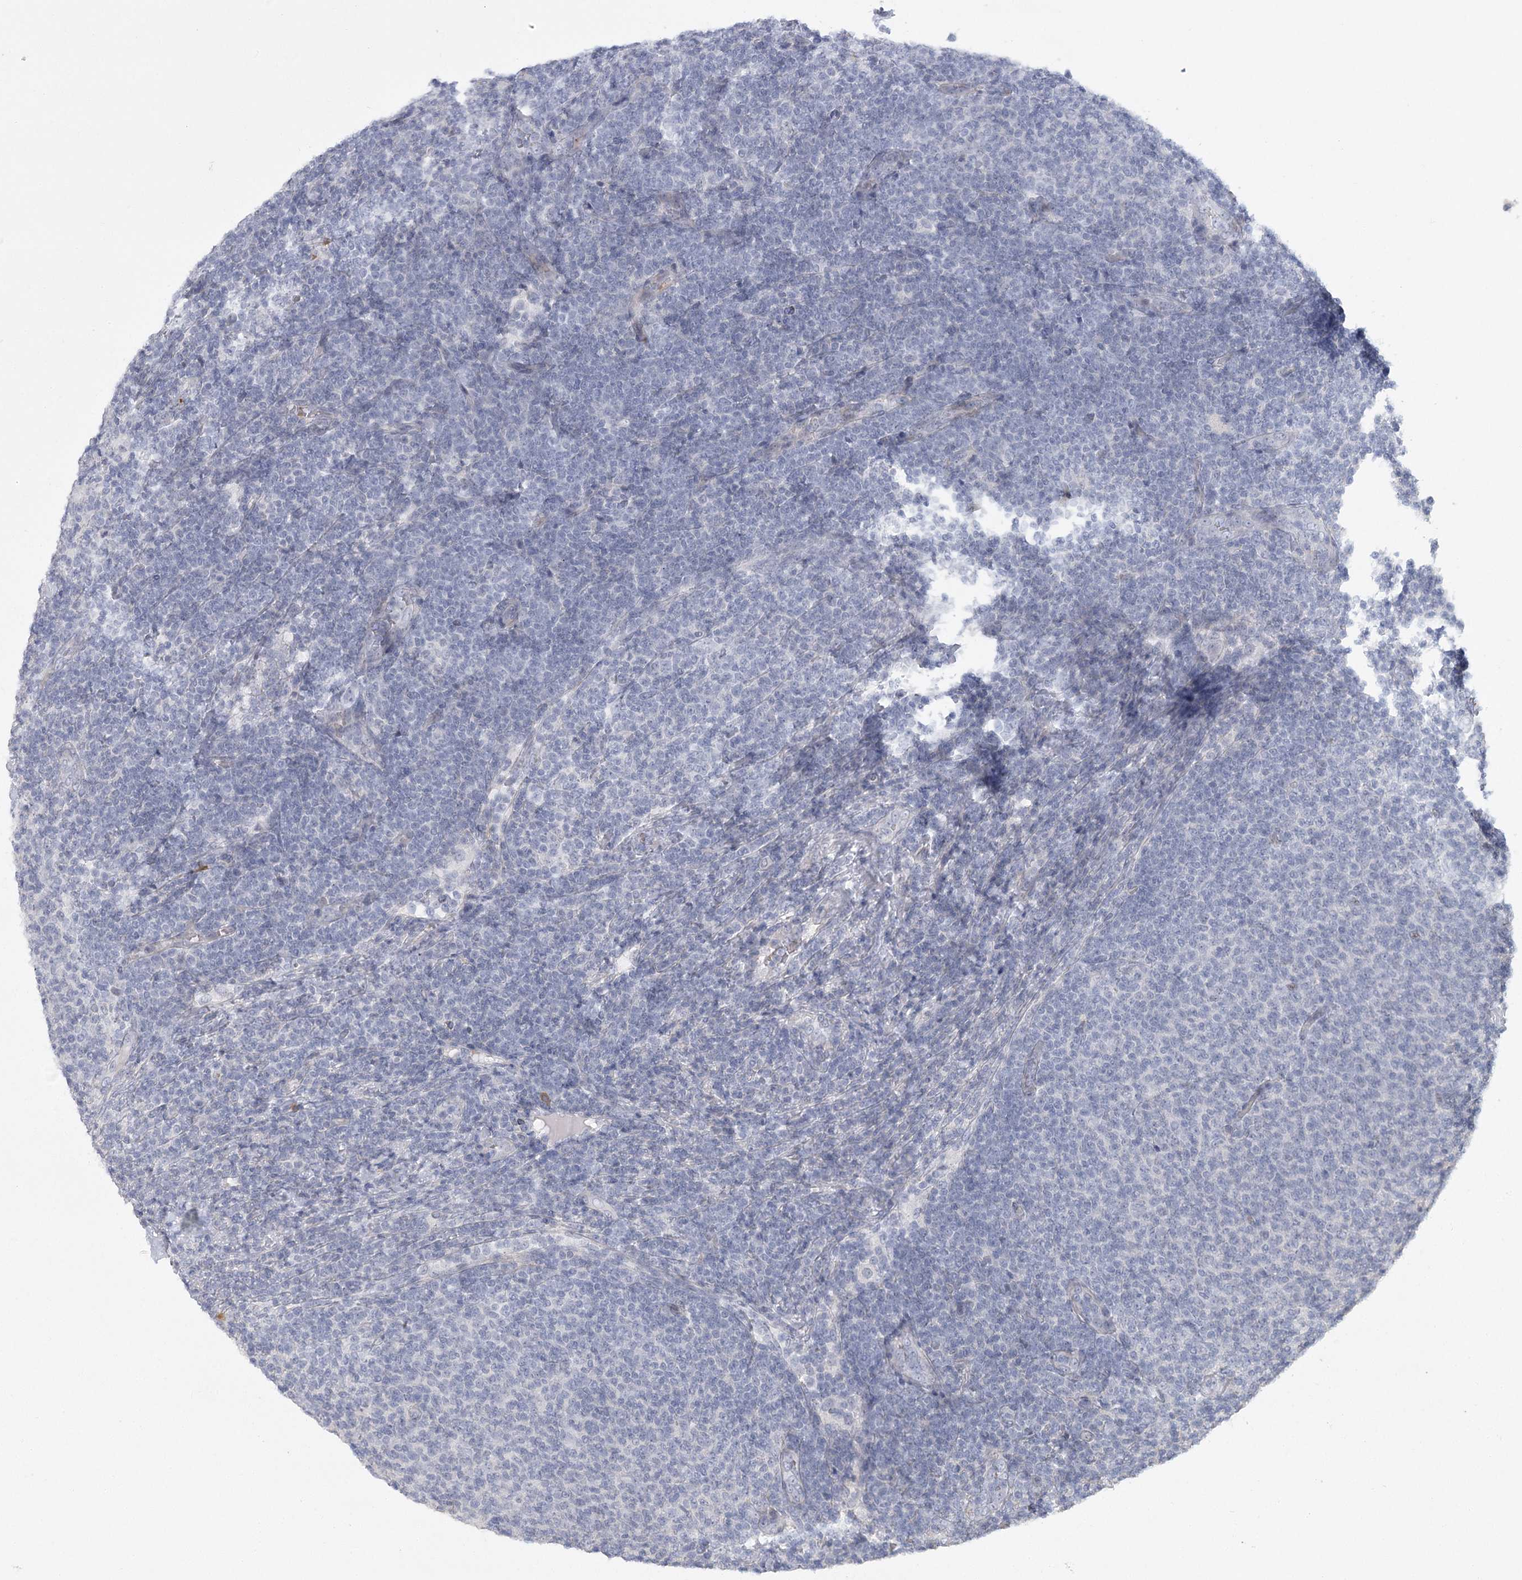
{"staining": {"intensity": "negative", "quantity": "none", "location": "none"}, "tissue": "lymphoma", "cell_type": "Tumor cells", "image_type": "cancer", "snomed": [{"axis": "morphology", "description": "Malignant lymphoma, non-Hodgkin's type, Low grade"}, {"axis": "topography", "description": "Lymph node"}], "caption": "This is a image of immunohistochemistry (IHC) staining of lymphoma, which shows no positivity in tumor cells.", "gene": "FAM76B", "patient": {"sex": "male", "age": 66}}